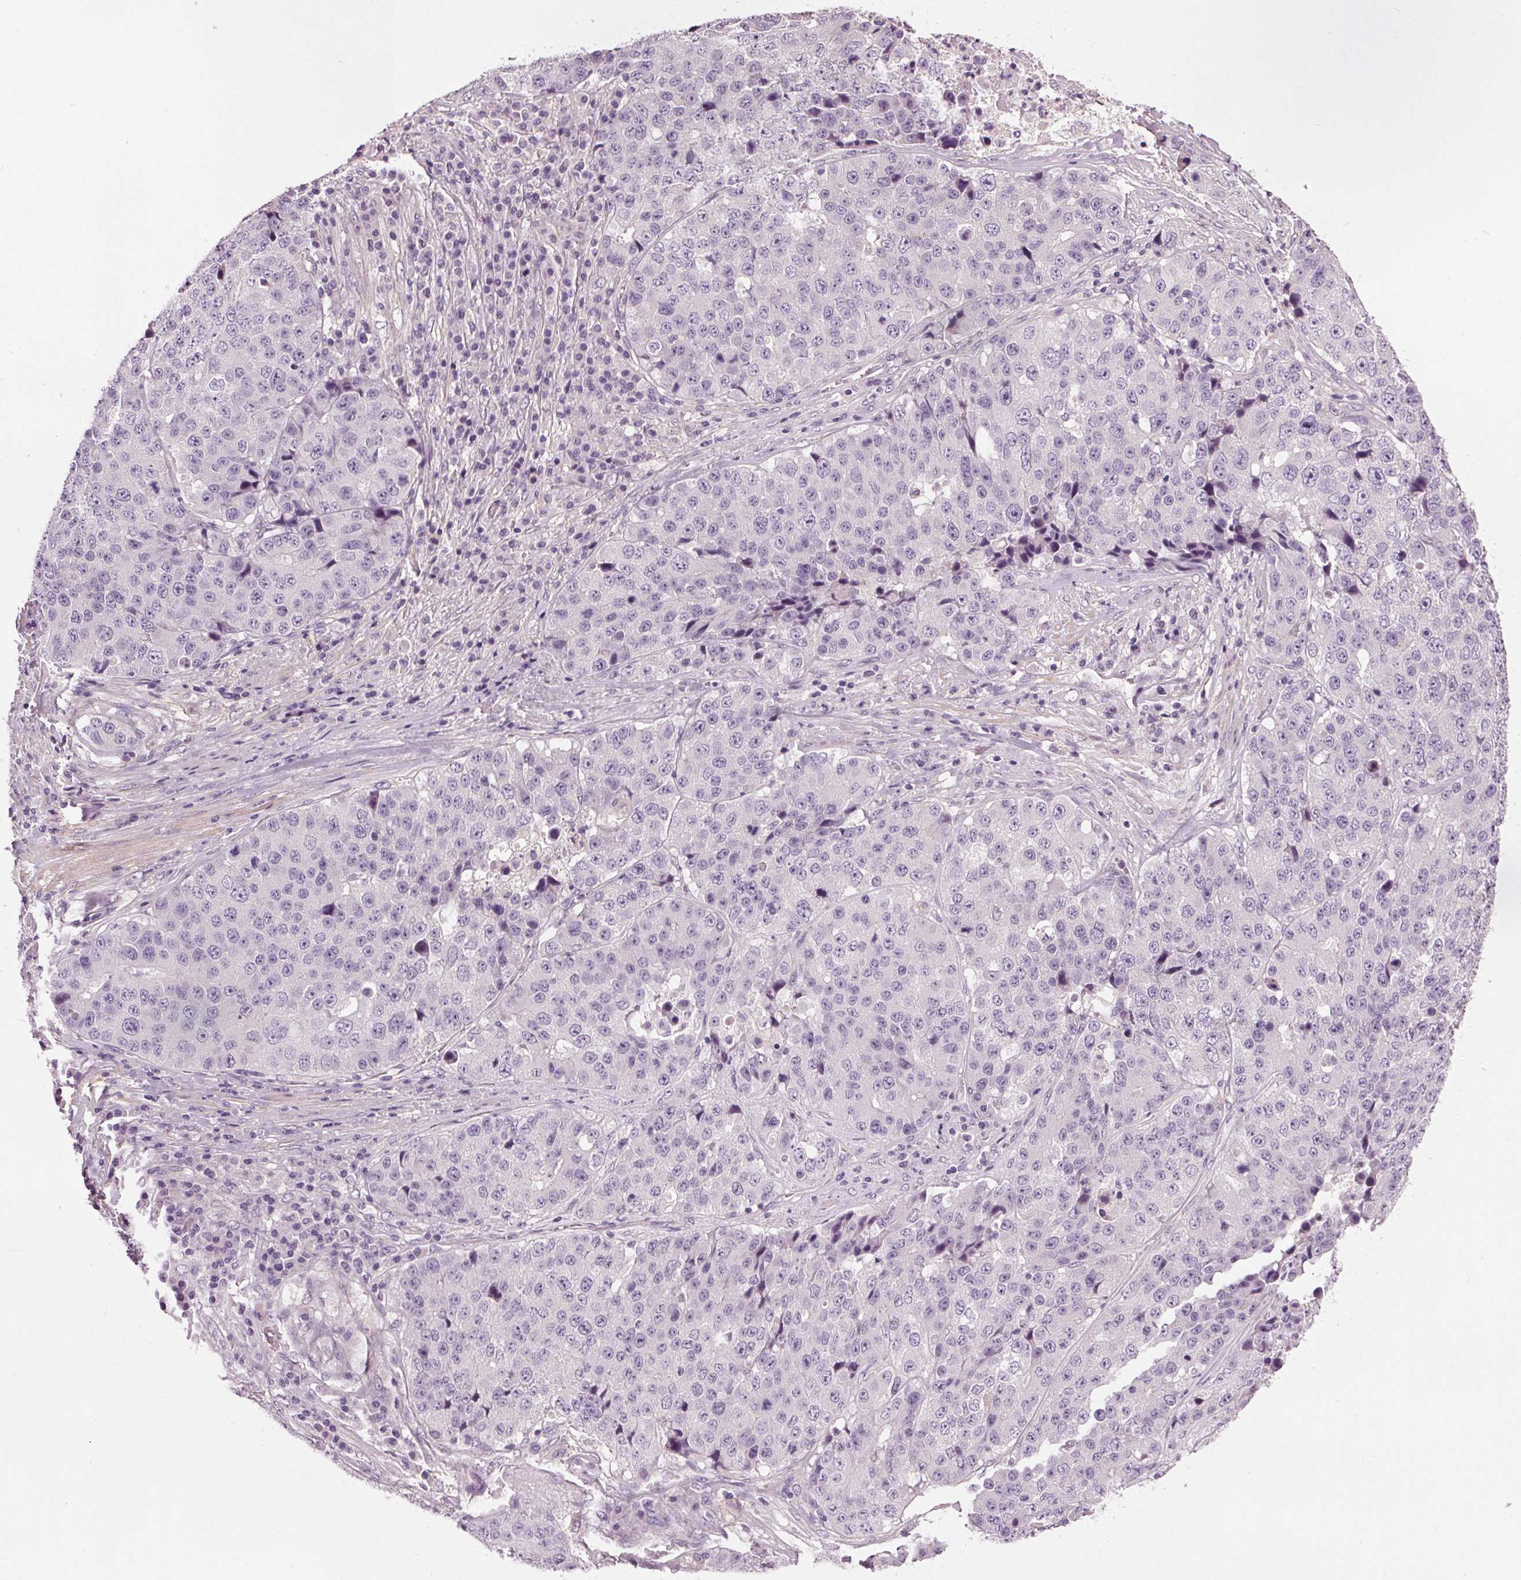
{"staining": {"intensity": "negative", "quantity": "none", "location": "none"}, "tissue": "stomach cancer", "cell_type": "Tumor cells", "image_type": "cancer", "snomed": [{"axis": "morphology", "description": "Adenocarcinoma, NOS"}, {"axis": "topography", "description": "Stomach"}], "caption": "Immunohistochemical staining of human stomach adenocarcinoma displays no significant expression in tumor cells.", "gene": "RASA1", "patient": {"sex": "male", "age": 71}}